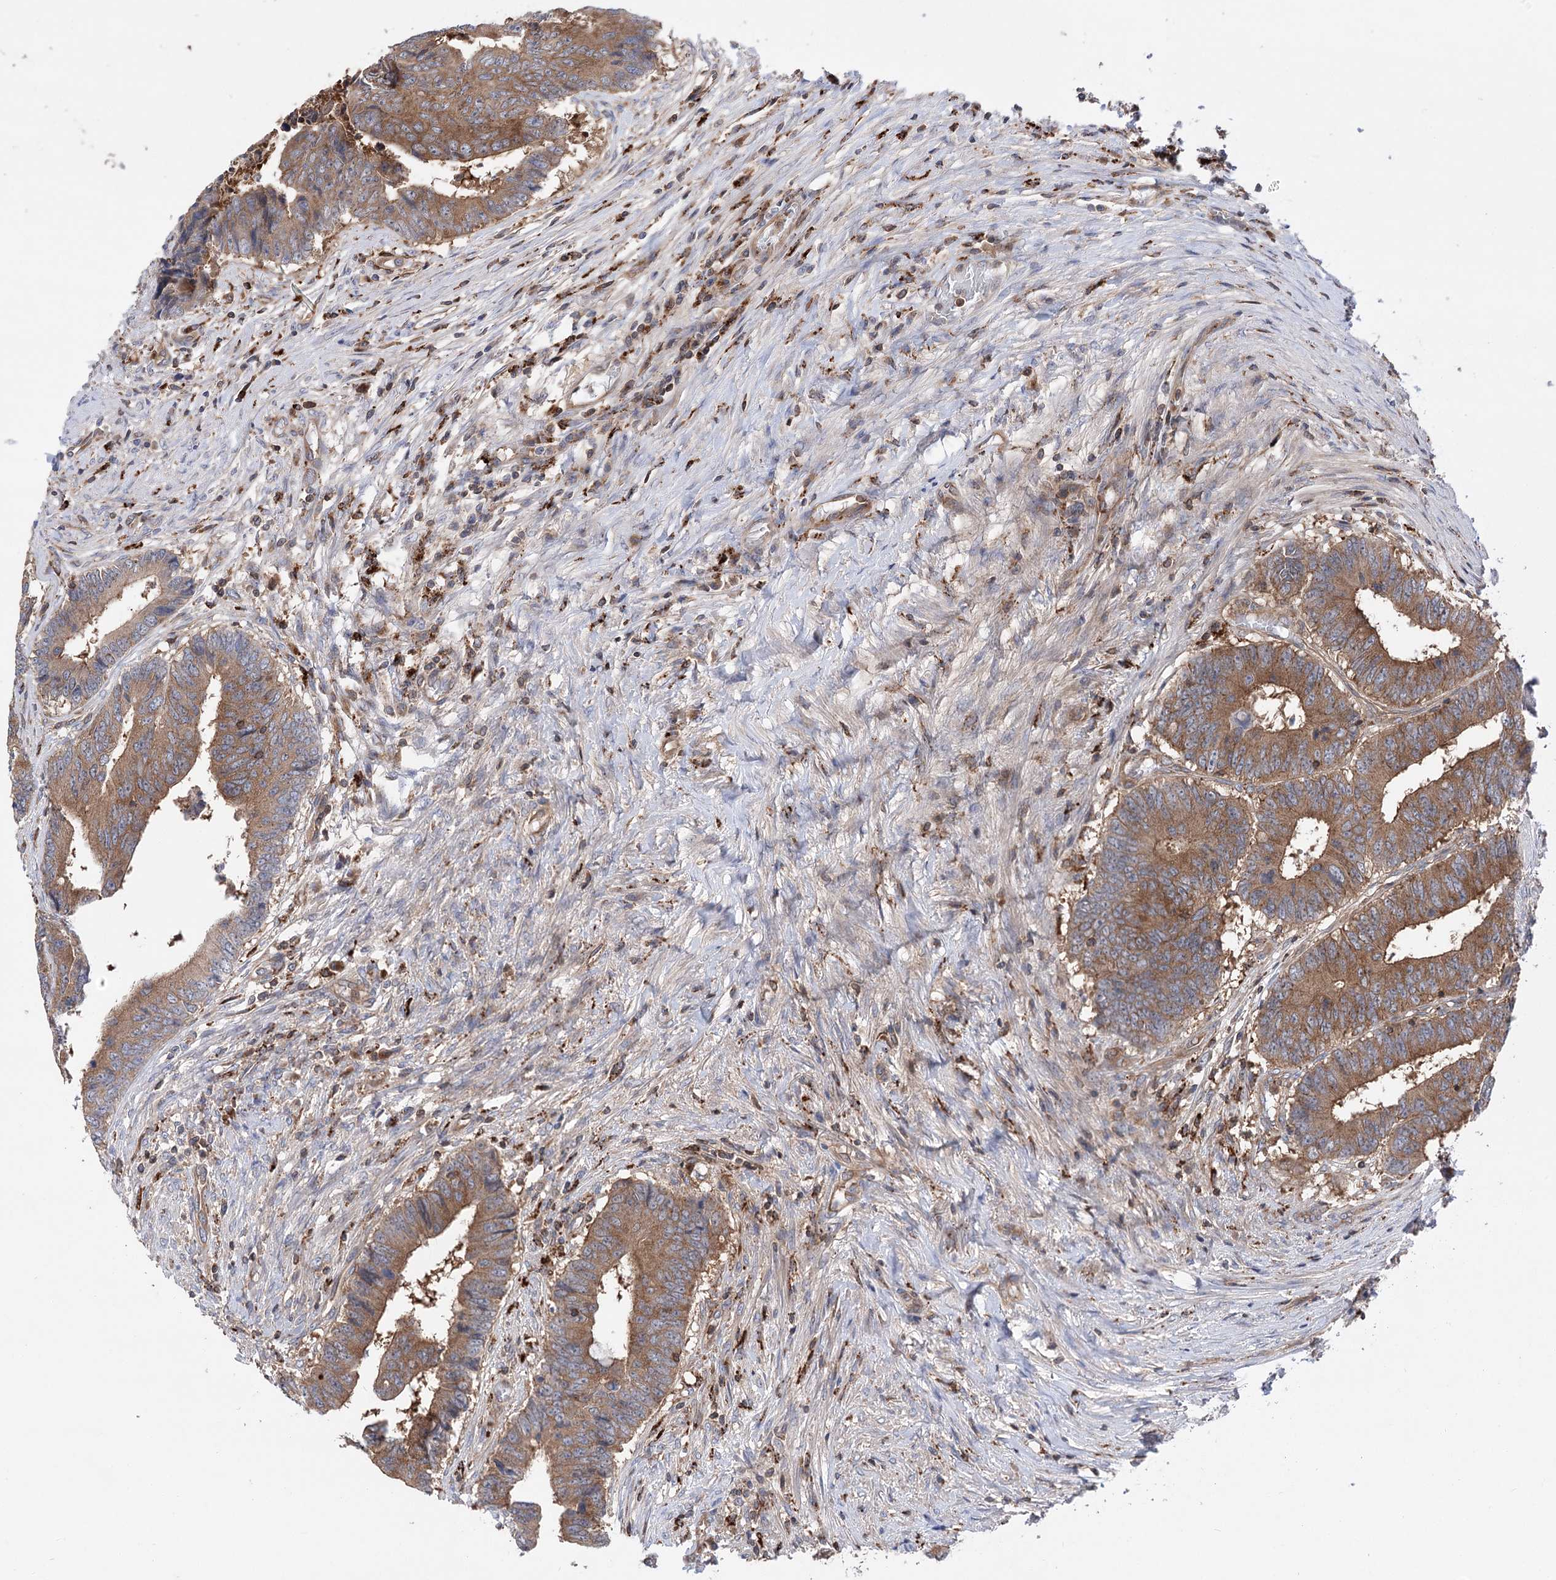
{"staining": {"intensity": "moderate", "quantity": ">75%", "location": "cytoplasmic/membranous"}, "tissue": "colorectal cancer", "cell_type": "Tumor cells", "image_type": "cancer", "snomed": [{"axis": "morphology", "description": "Adenocarcinoma, NOS"}, {"axis": "topography", "description": "Rectum"}], "caption": "Brown immunohistochemical staining in human colorectal cancer (adenocarcinoma) exhibits moderate cytoplasmic/membranous expression in about >75% of tumor cells.", "gene": "VPS37B", "patient": {"sex": "male", "age": 84}}